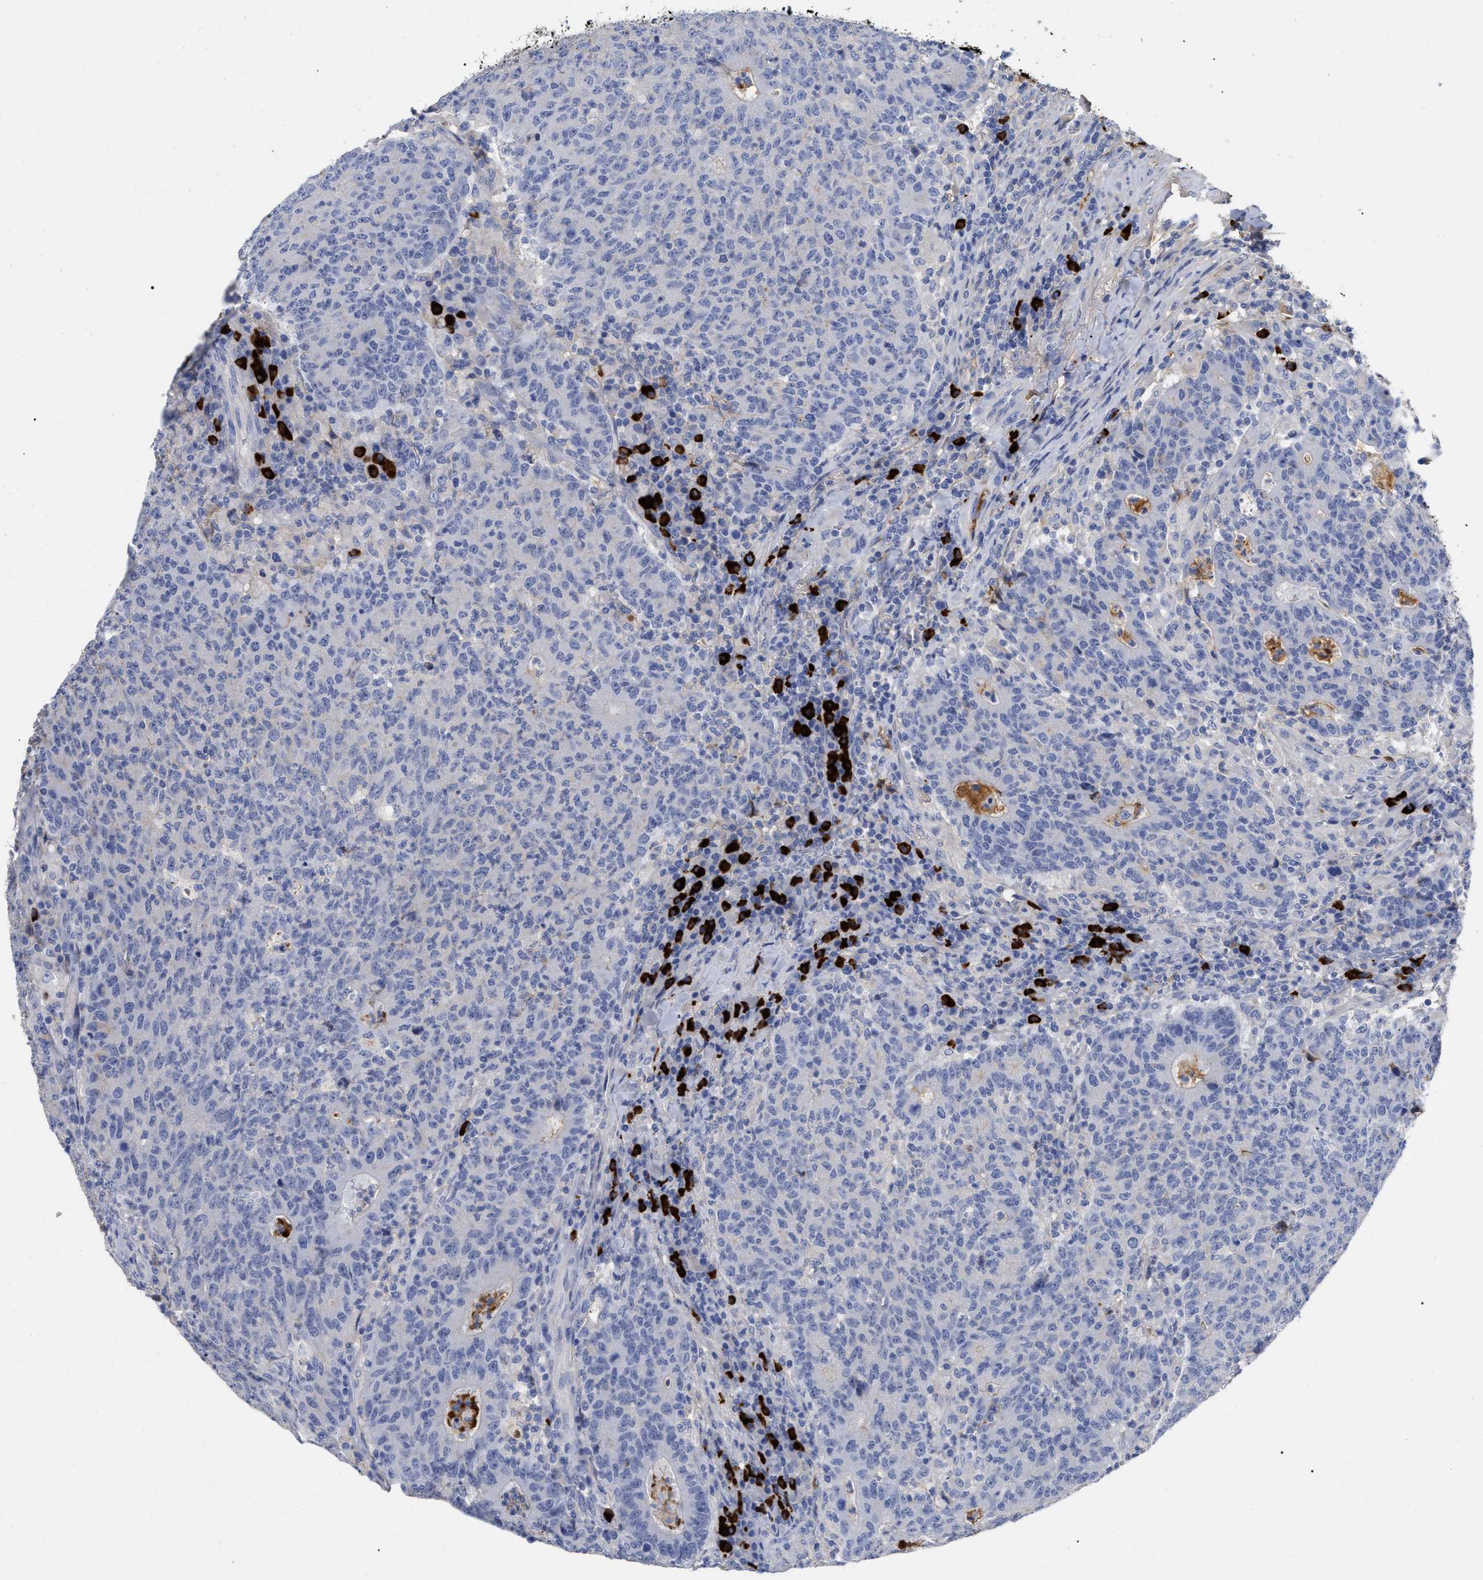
{"staining": {"intensity": "negative", "quantity": "none", "location": "none"}, "tissue": "colorectal cancer", "cell_type": "Tumor cells", "image_type": "cancer", "snomed": [{"axis": "morphology", "description": "Adenocarcinoma, NOS"}, {"axis": "topography", "description": "Colon"}], "caption": "DAB (3,3'-diaminobenzidine) immunohistochemical staining of colorectal cancer (adenocarcinoma) exhibits no significant staining in tumor cells.", "gene": "IGHV5-51", "patient": {"sex": "female", "age": 75}}